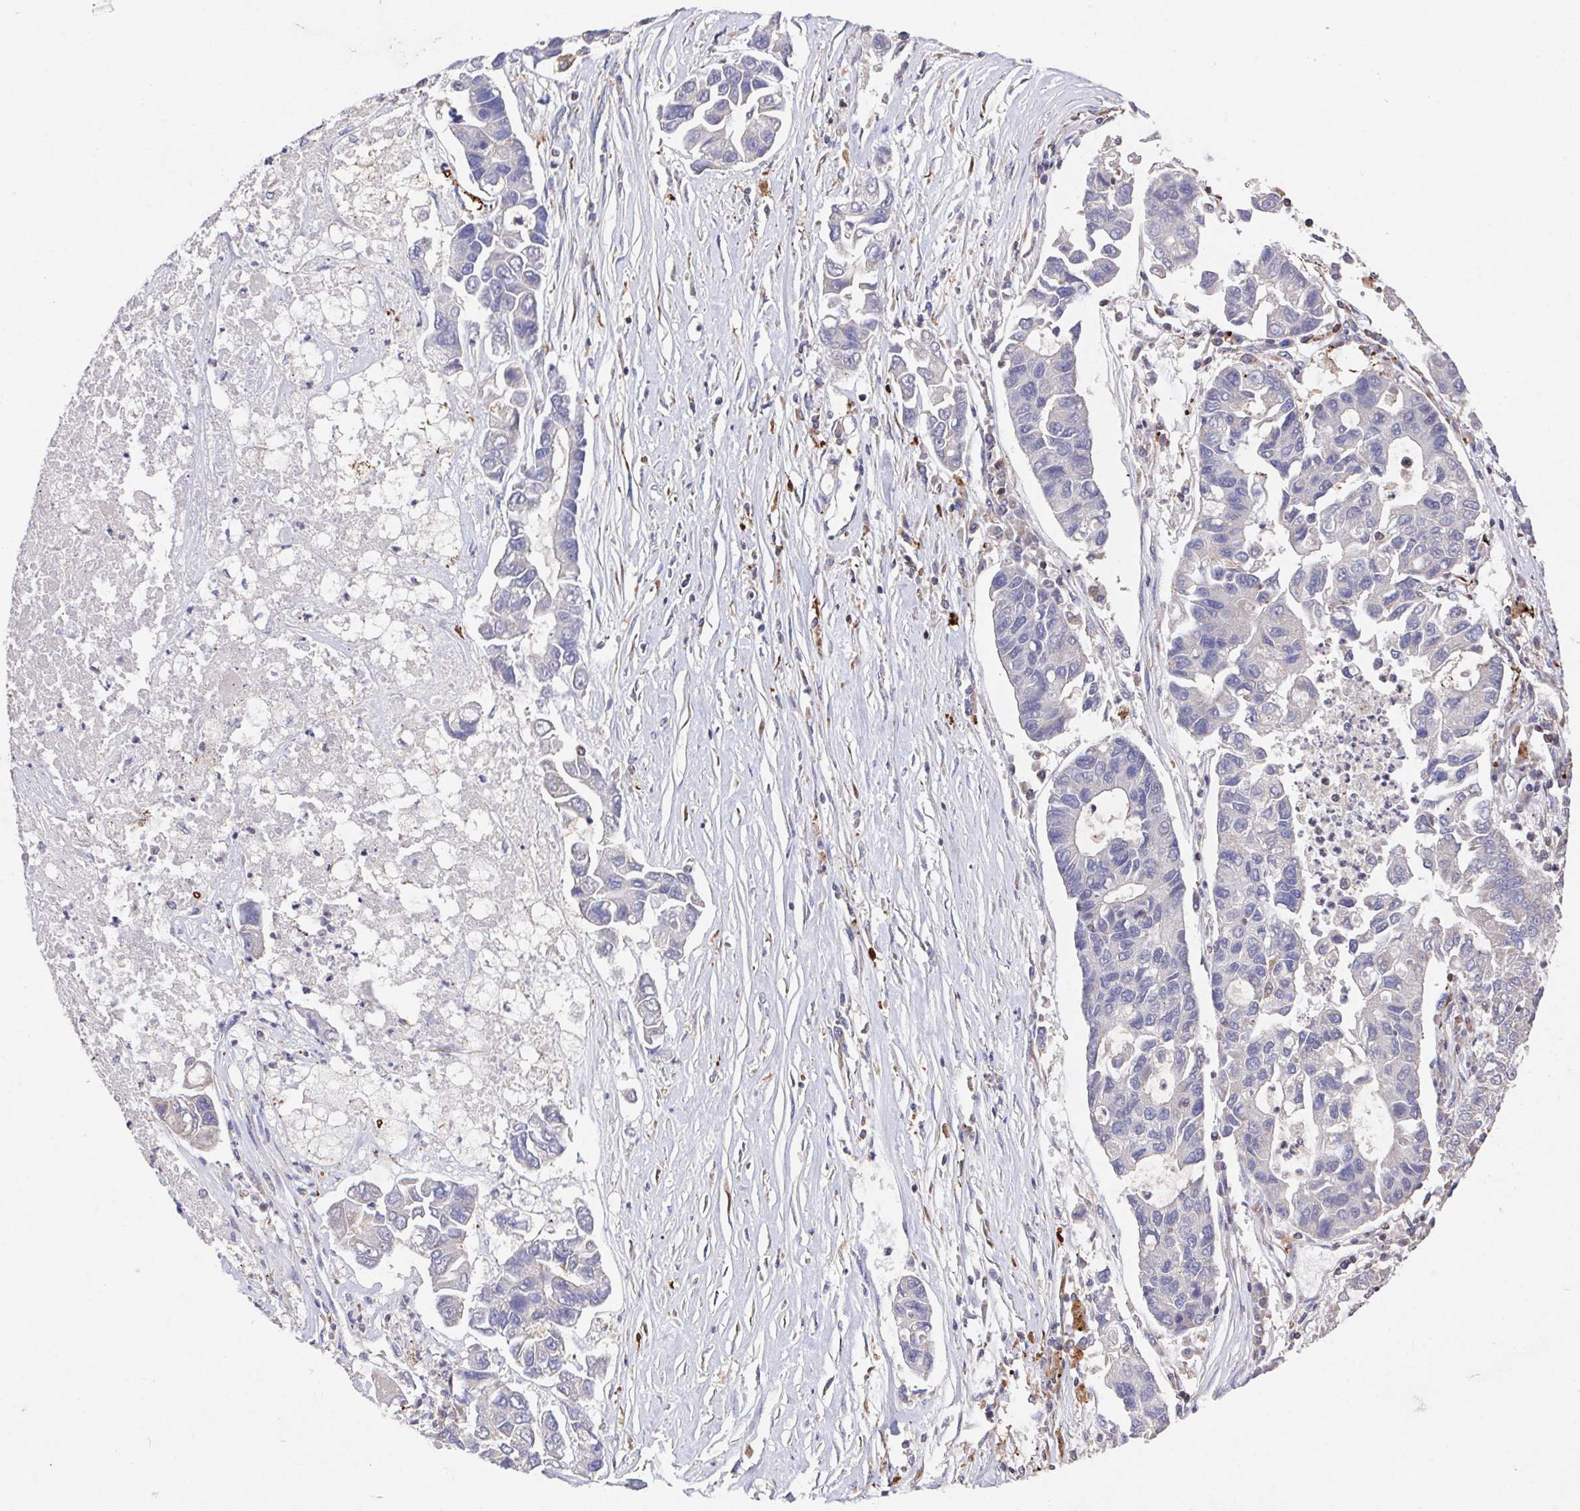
{"staining": {"intensity": "negative", "quantity": "none", "location": "none"}, "tissue": "lung cancer", "cell_type": "Tumor cells", "image_type": "cancer", "snomed": [{"axis": "morphology", "description": "Adenocarcinoma, NOS"}, {"axis": "topography", "description": "Bronchus"}, {"axis": "topography", "description": "Lung"}], "caption": "Immunohistochemistry micrograph of human lung cancer (adenocarcinoma) stained for a protein (brown), which exhibits no positivity in tumor cells.", "gene": "FAM241A", "patient": {"sex": "female", "age": 51}}